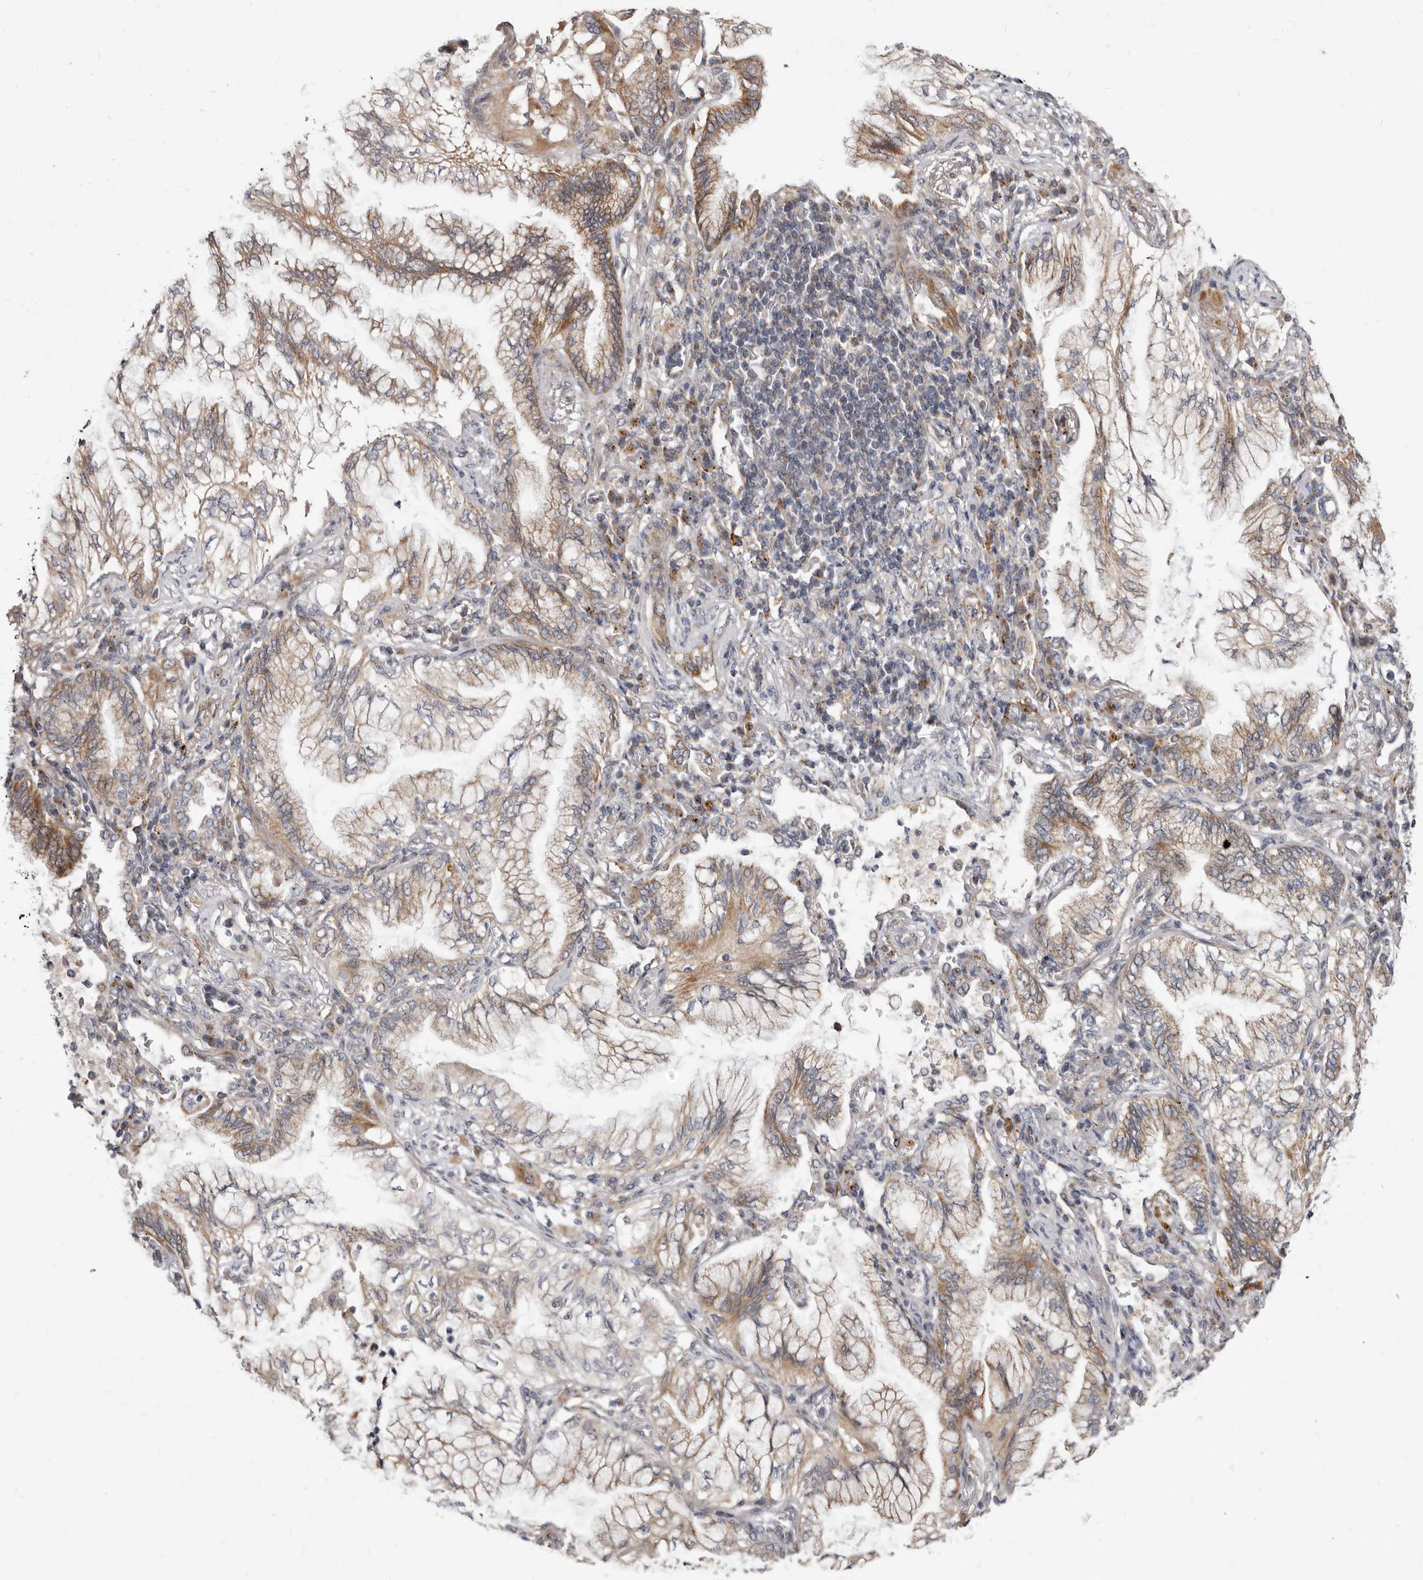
{"staining": {"intensity": "weak", "quantity": ">75%", "location": "cytoplasmic/membranous"}, "tissue": "lung cancer", "cell_type": "Tumor cells", "image_type": "cancer", "snomed": [{"axis": "morphology", "description": "Adenocarcinoma, NOS"}, {"axis": "topography", "description": "Lung"}], "caption": "Weak cytoplasmic/membranous protein positivity is appreciated in about >75% of tumor cells in lung adenocarcinoma. (Stains: DAB in brown, nuclei in blue, Microscopy: brightfield microscopy at high magnification).", "gene": "SMC4", "patient": {"sex": "female", "age": 70}}